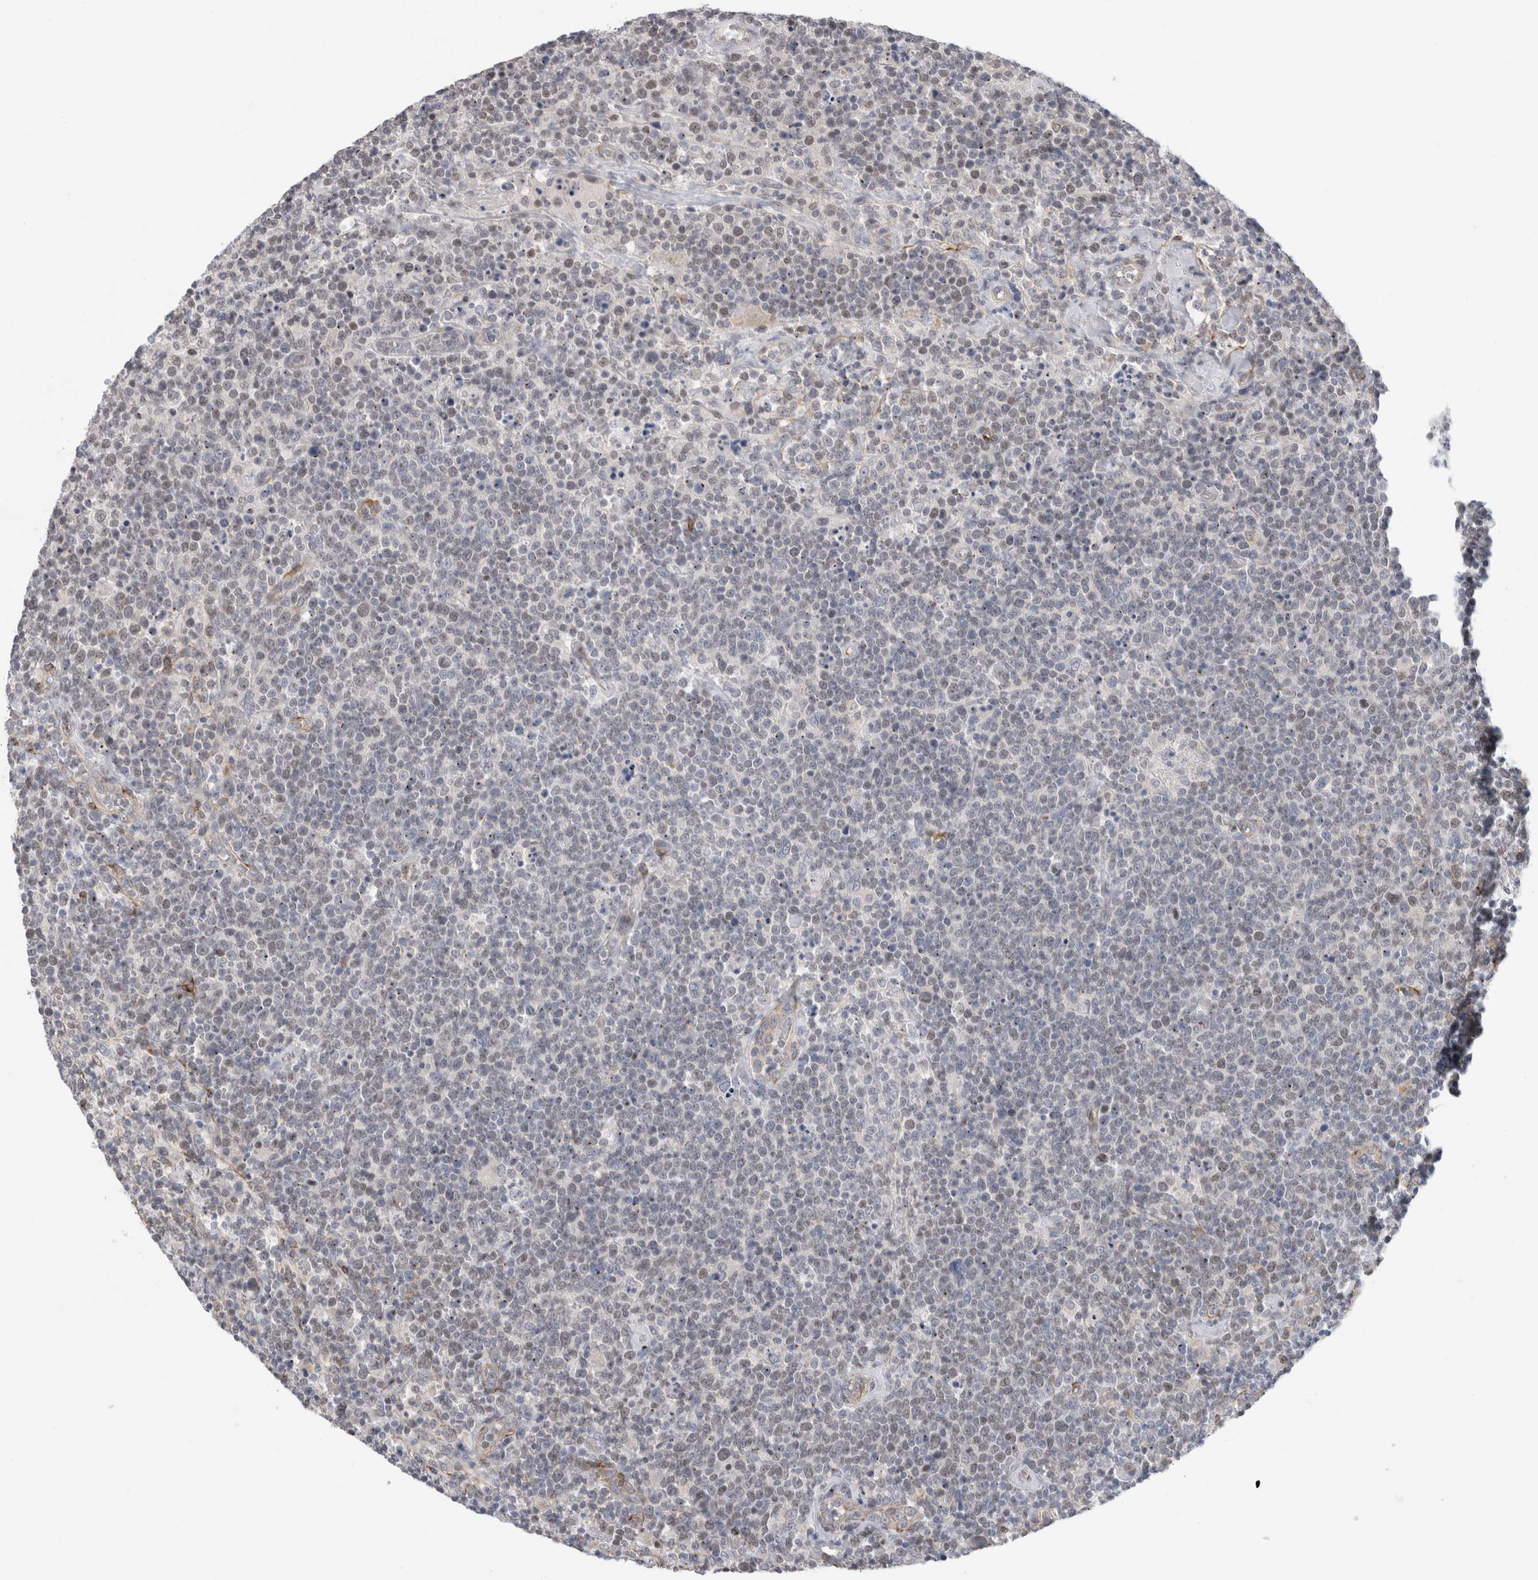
{"staining": {"intensity": "weak", "quantity": "<25%", "location": "nuclear"}, "tissue": "lymphoma", "cell_type": "Tumor cells", "image_type": "cancer", "snomed": [{"axis": "morphology", "description": "Malignant lymphoma, non-Hodgkin's type, High grade"}, {"axis": "topography", "description": "Lymph node"}], "caption": "Immunohistochemical staining of human high-grade malignant lymphoma, non-Hodgkin's type shows no significant positivity in tumor cells.", "gene": "SYTL5", "patient": {"sex": "male", "age": 61}}